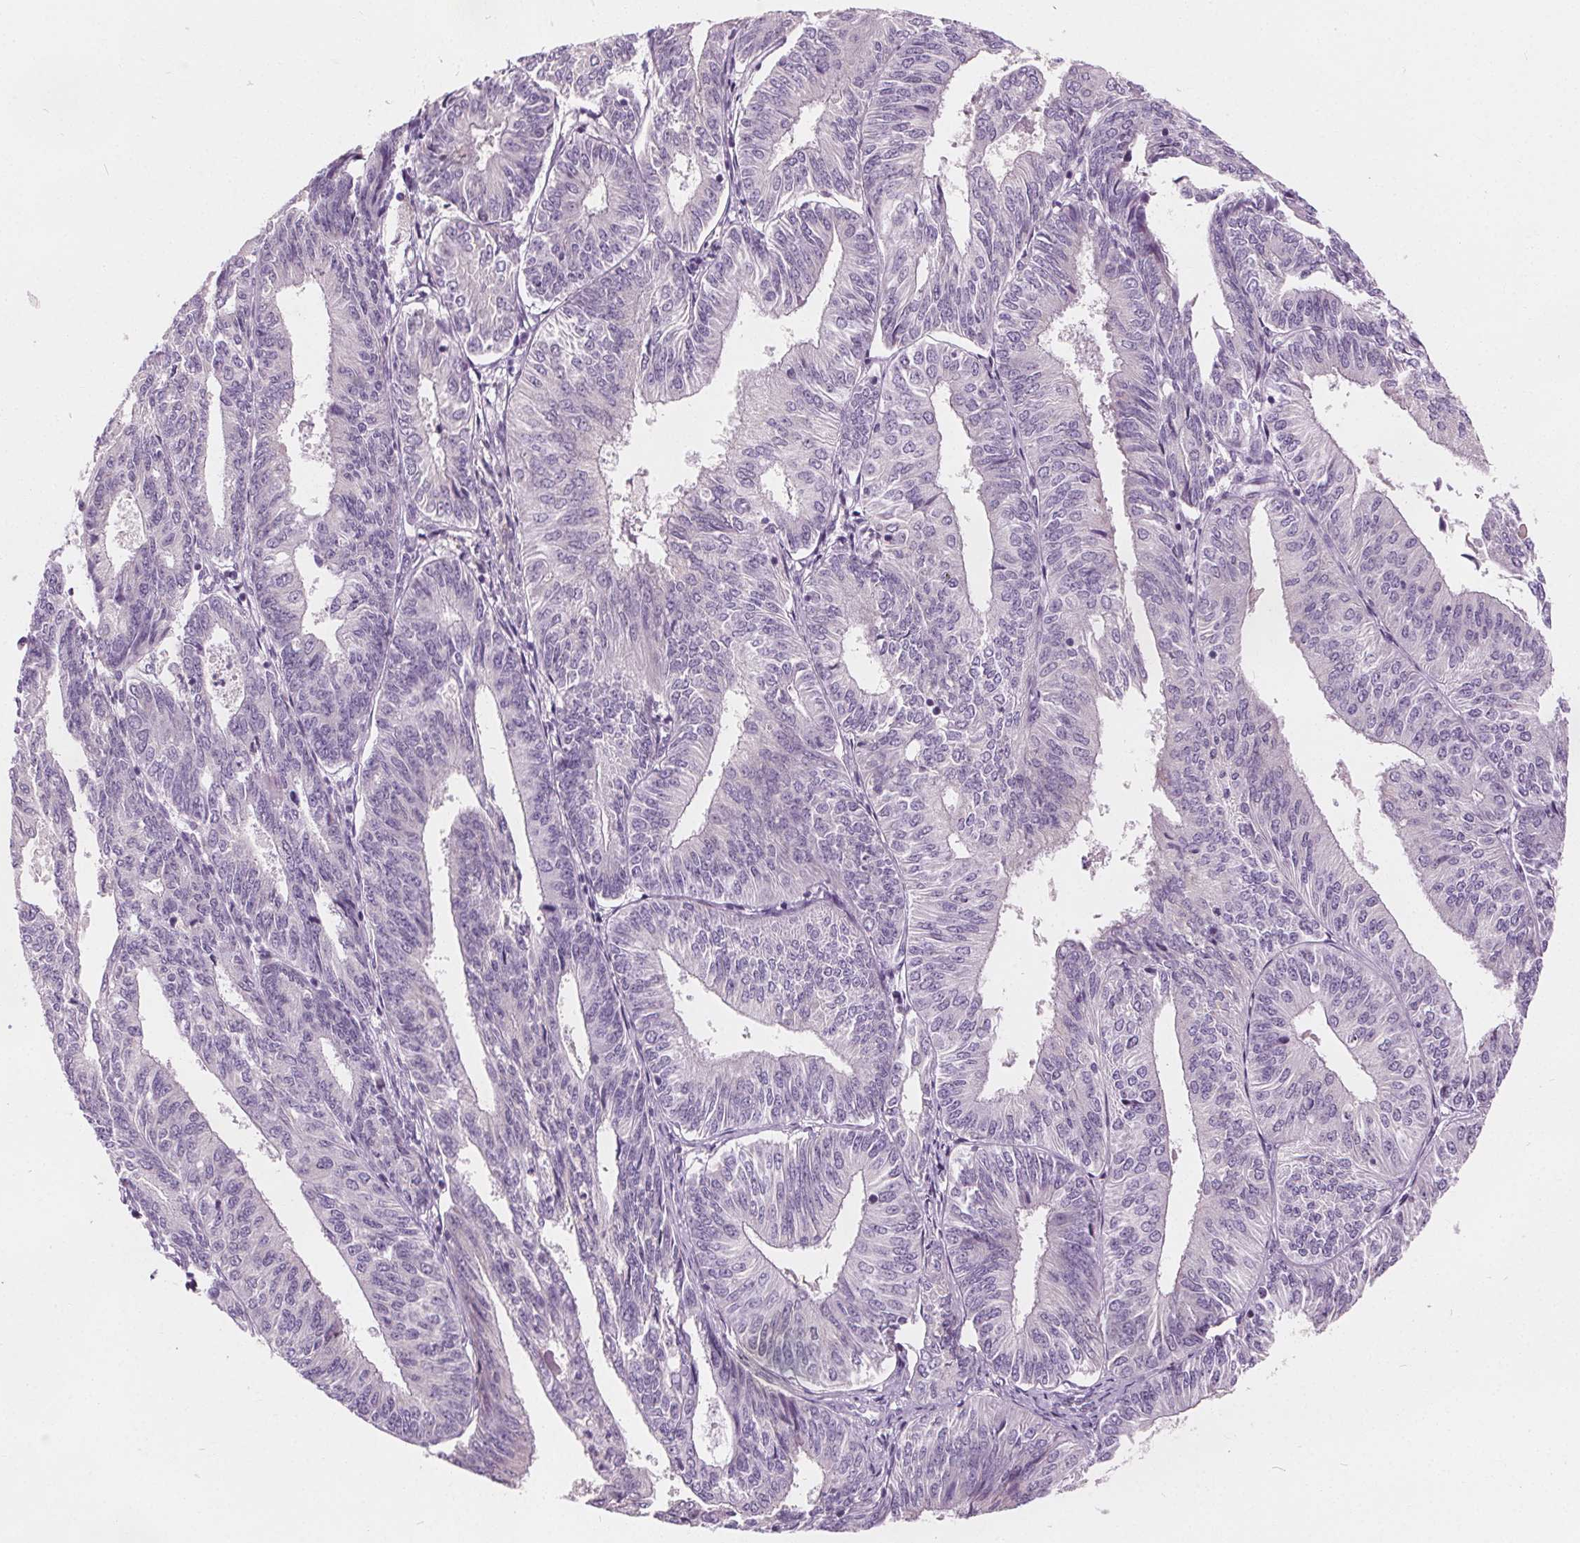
{"staining": {"intensity": "negative", "quantity": "none", "location": "none"}, "tissue": "endometrial cancer", "cell_type": "Tumor cells", "image_type": "cancer", "snomed": [{"axis": "morphology", "description": "Adenocarcinoma, NOS"}, {"axis": "topography", "description": "Endometrium"}], "caption": "Immunohistochemical staining of human endometrial cancer displays no significant positivity in tumor cells.", "gene": "ACOX2", "patient": {"sex": "female", "age": 58}}